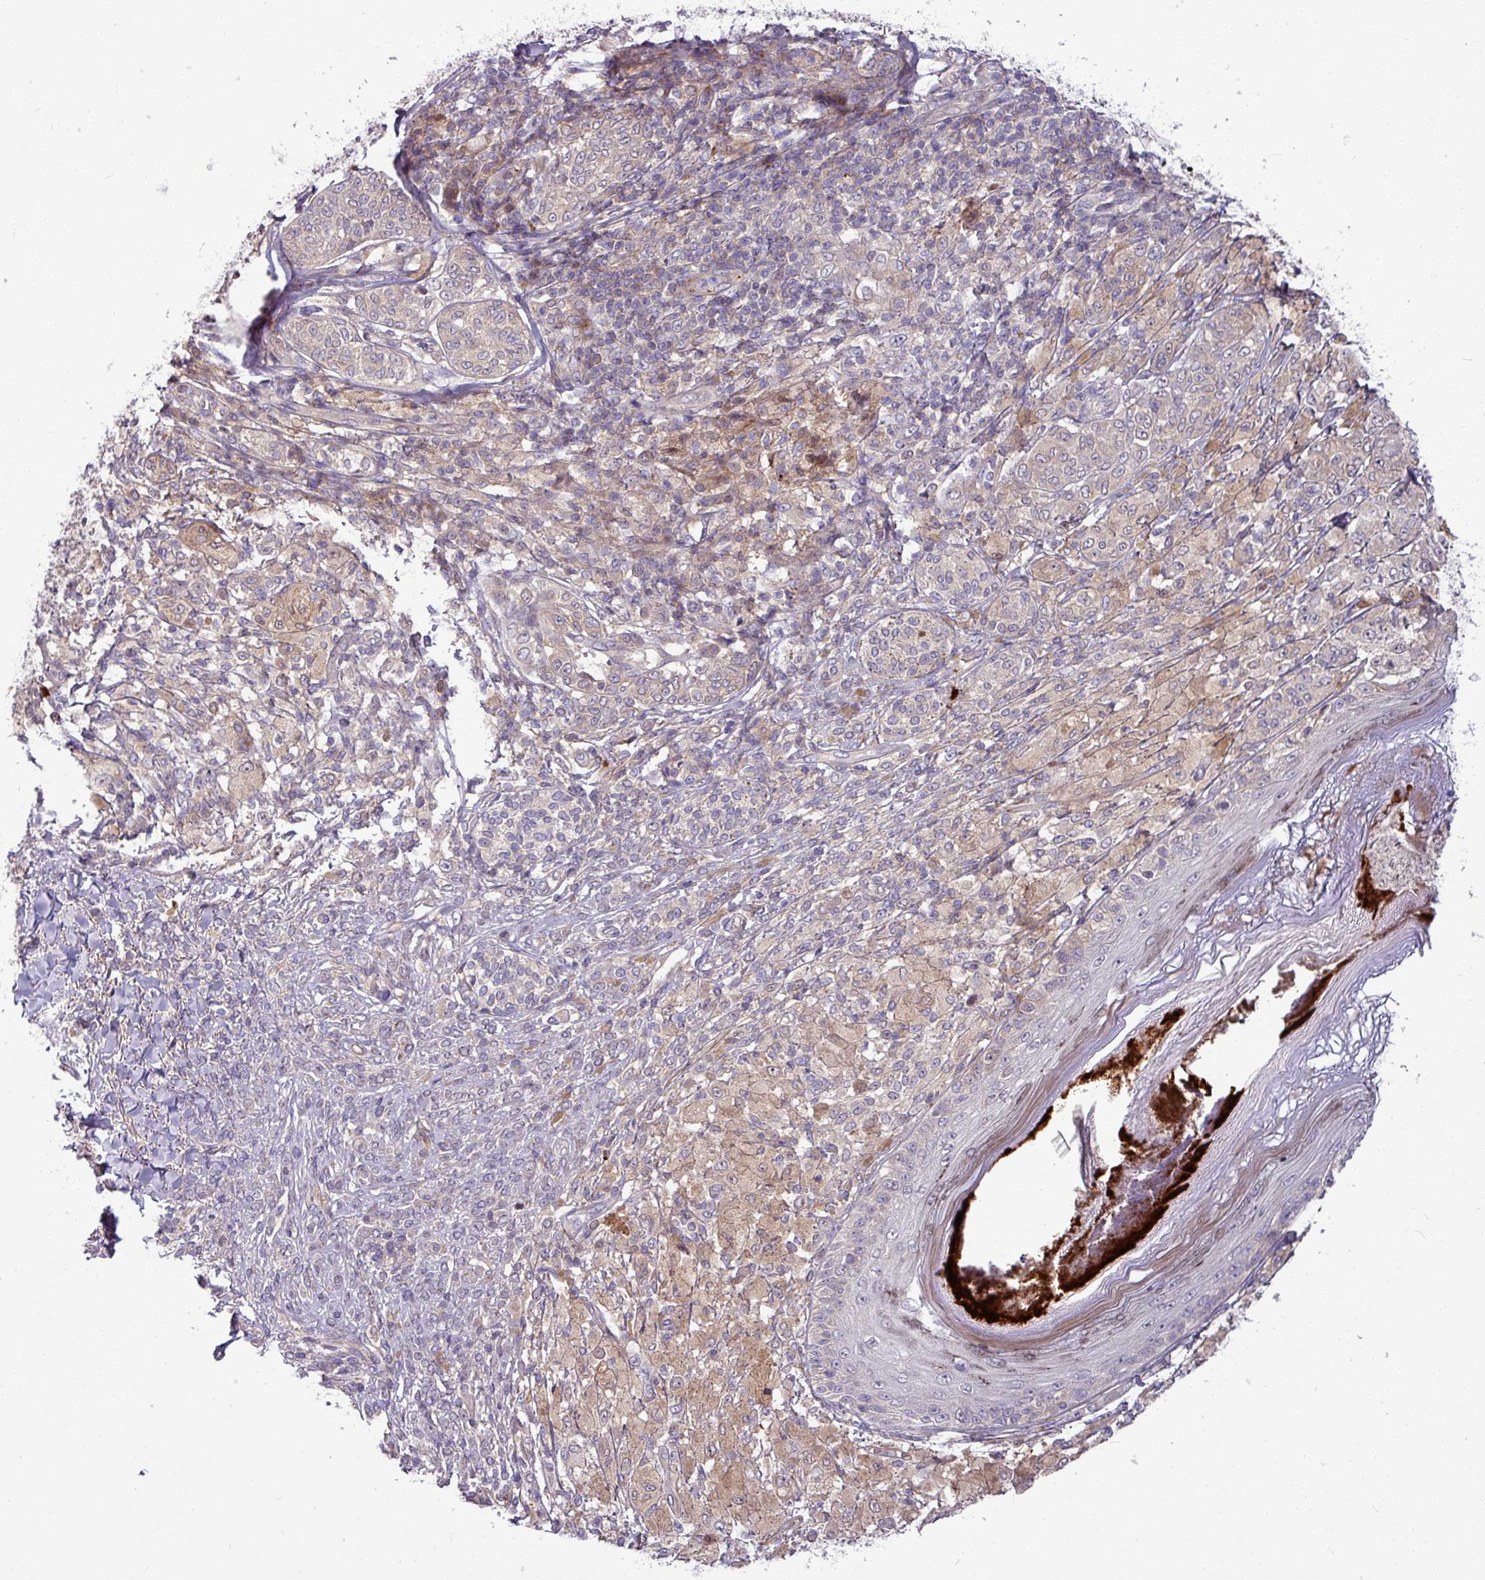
{"staining": {"intensity": "negative", "quantity": "none", "location": "none"}, "tissue": "melanoma", "cell_type": "Tumor cells", "image_type": "cancer", "snomed": [{"axis": "morphology", "description": "Malignant melanoma, NOS"}, {"axis": "topography", "description": "Skin"}], "caption": "DAB immunohistochemical staining of malignant melanoma reveals no significant expression in tumor cells.", "gene": "B4GALNT4", "patient": {"sex": "male", "age": 42}}